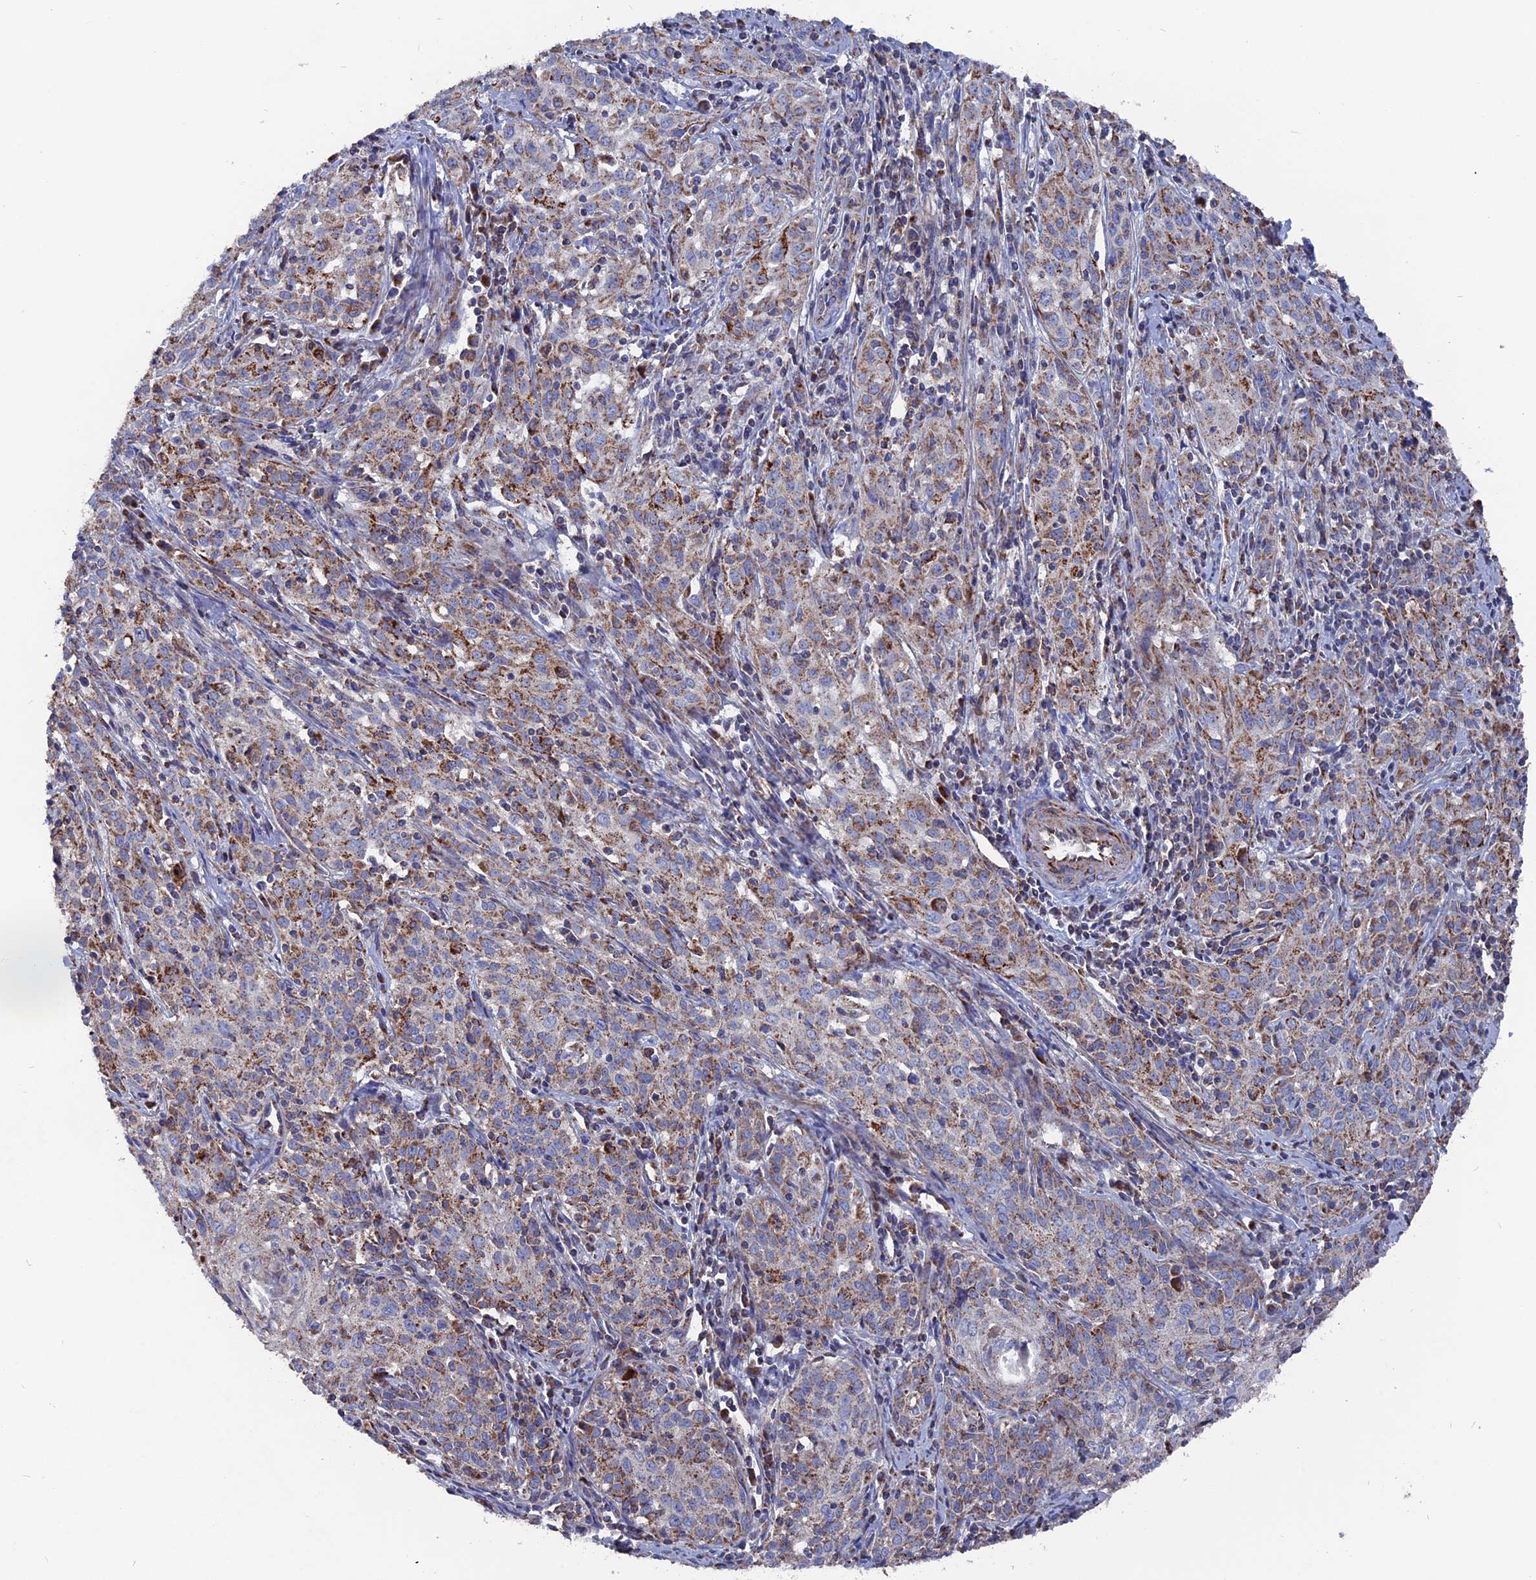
{"staining": {"intensity": "moderate", "quantity": "25%-75%", "location": "cytoplasmic/membranous"}, "tissue": "cervical cancer", "cell_type": "Tumor cells", "image_type": "cancer", "snomed": [{"axis": "morphology", "description": "Squamous cell carcinoma, NOS"}, {"axis": "topography", "description": "Cervix"}], "caption": "Immunohistochemistry micrograph of squamous cell carcinoma (cervical) stained for a protein (brown), which shows medium levels of moderate cytoplasmic/membranous positivity in approximately 25%-75% of tumor cells.", "gene": "TGFA", "patient": {"sex": "female", "age": 57}}